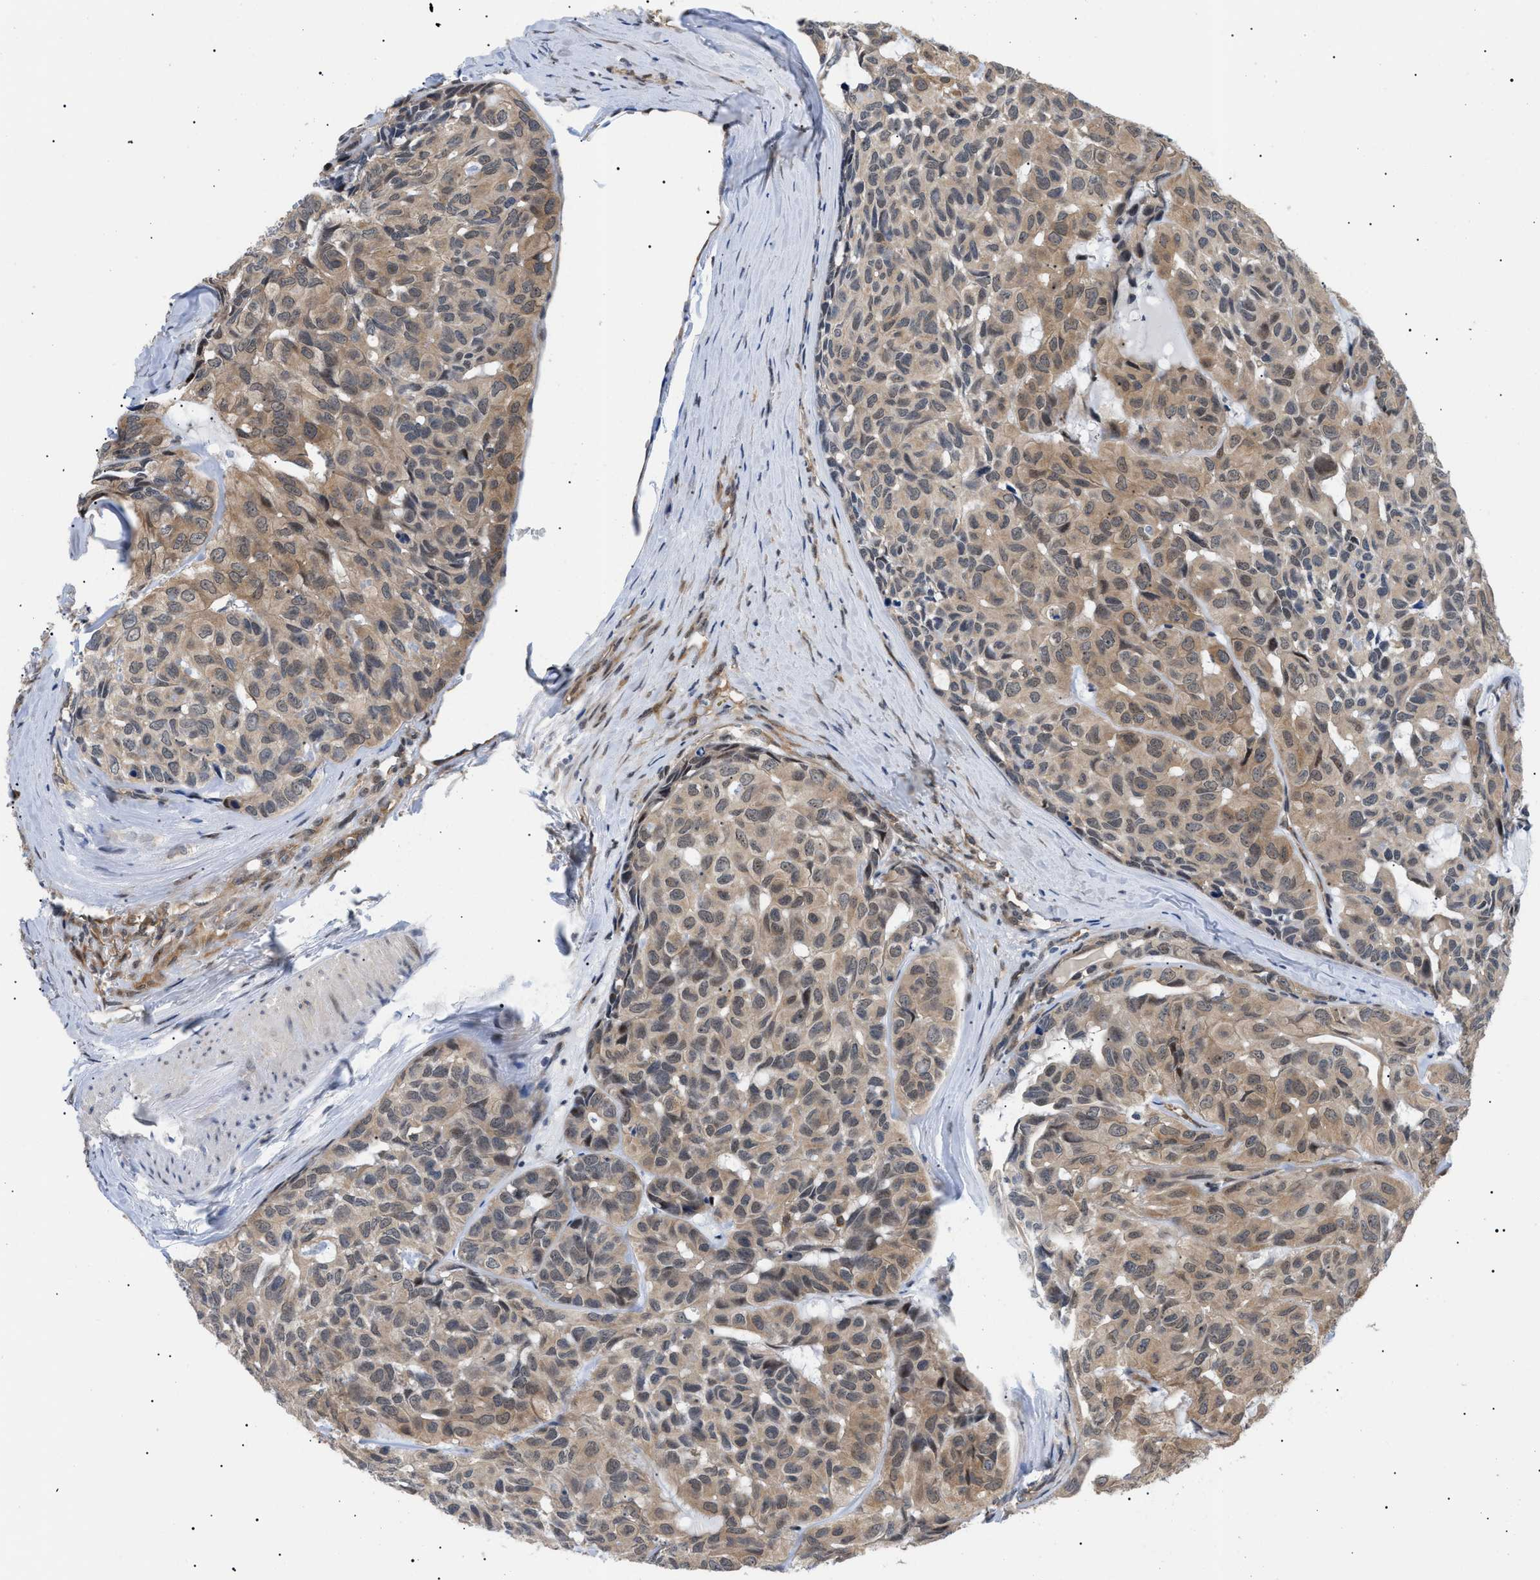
{"staining": {"intensity": "moderate", "quantity": ">75%", "location": "cytoplasmic/membranous,nuclear"}, "tissue": "head and neck cancer", "cell_type": "Tumor cells", "image_type": "cancer", "snomed": [{"axis": "morphology", "description": "Adenocarcinoma, NOS"}, {"axis": "topography", "description": "Salivary gland, NOS"}, {"axis": "topography", "description": "Head-Neck"}], "caption": "Head and neck cancer was stained to show a protein in brown. There is medium levels of moderate cytoplasmic/membranous and nuclear staining in approximately >75% of tumor cells.", "gene": "GARRE1", "patient": {"sex": "female", "age": 76}}